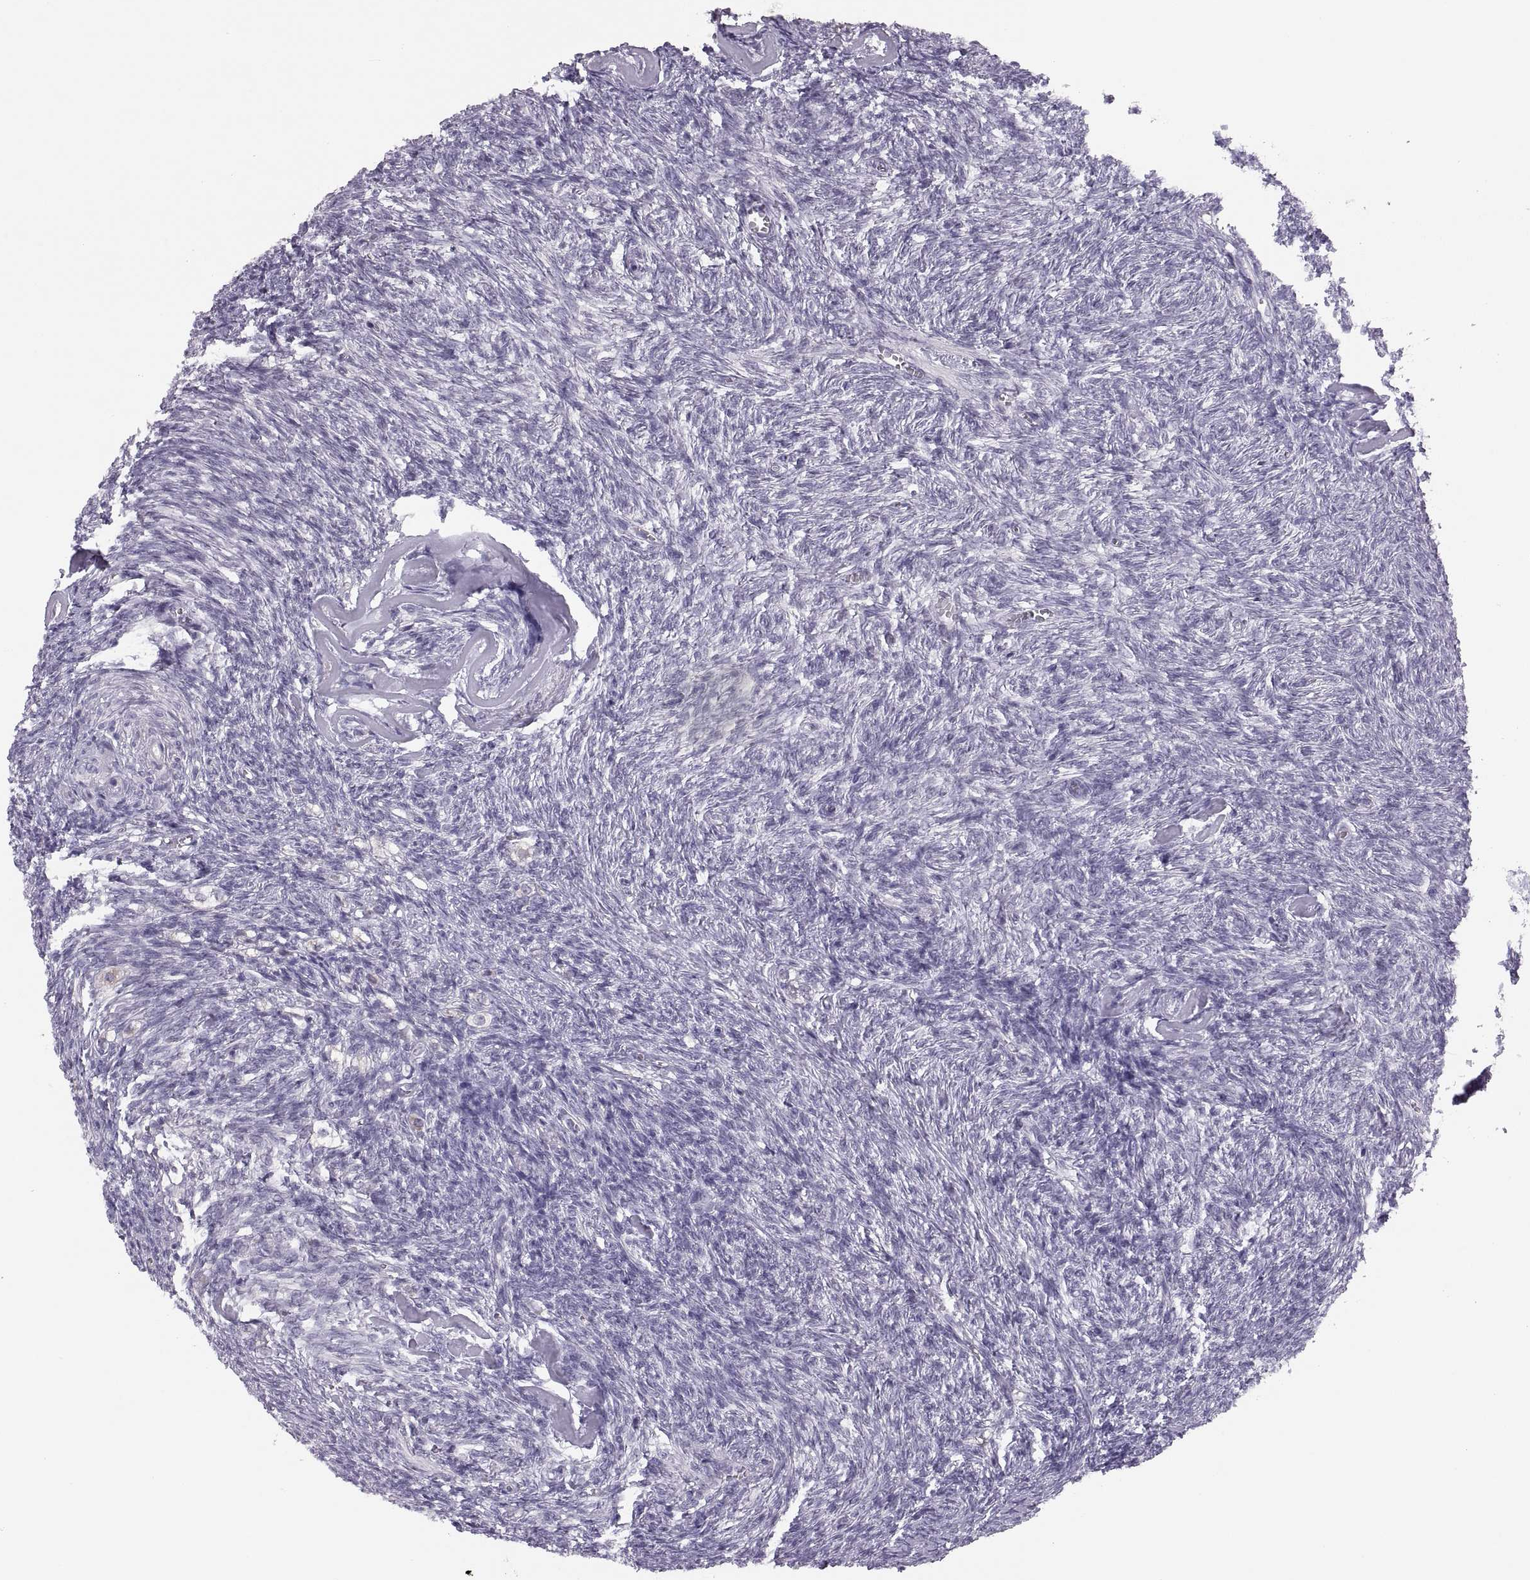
{"staining": {"intensity": "moderate", "quantity": ">75%", "location": "cytoplasmic/membranous"}, "tissue": "ovary", "cell_type": "Follicle cells", "image_type": "normal", "snomed": [{"axis": "morphology", "description": "Normal tissue, NOS"}, {"axis": "topography", "description": "Ovary"}], "caption": "Human ovary stained for a protein (brown) exhibits moderate cytoplasmic/membranous positive expression in about >75% of follicle cells.", "gene": "ADH6", "patient": {"sex": "female", "age": 43}}